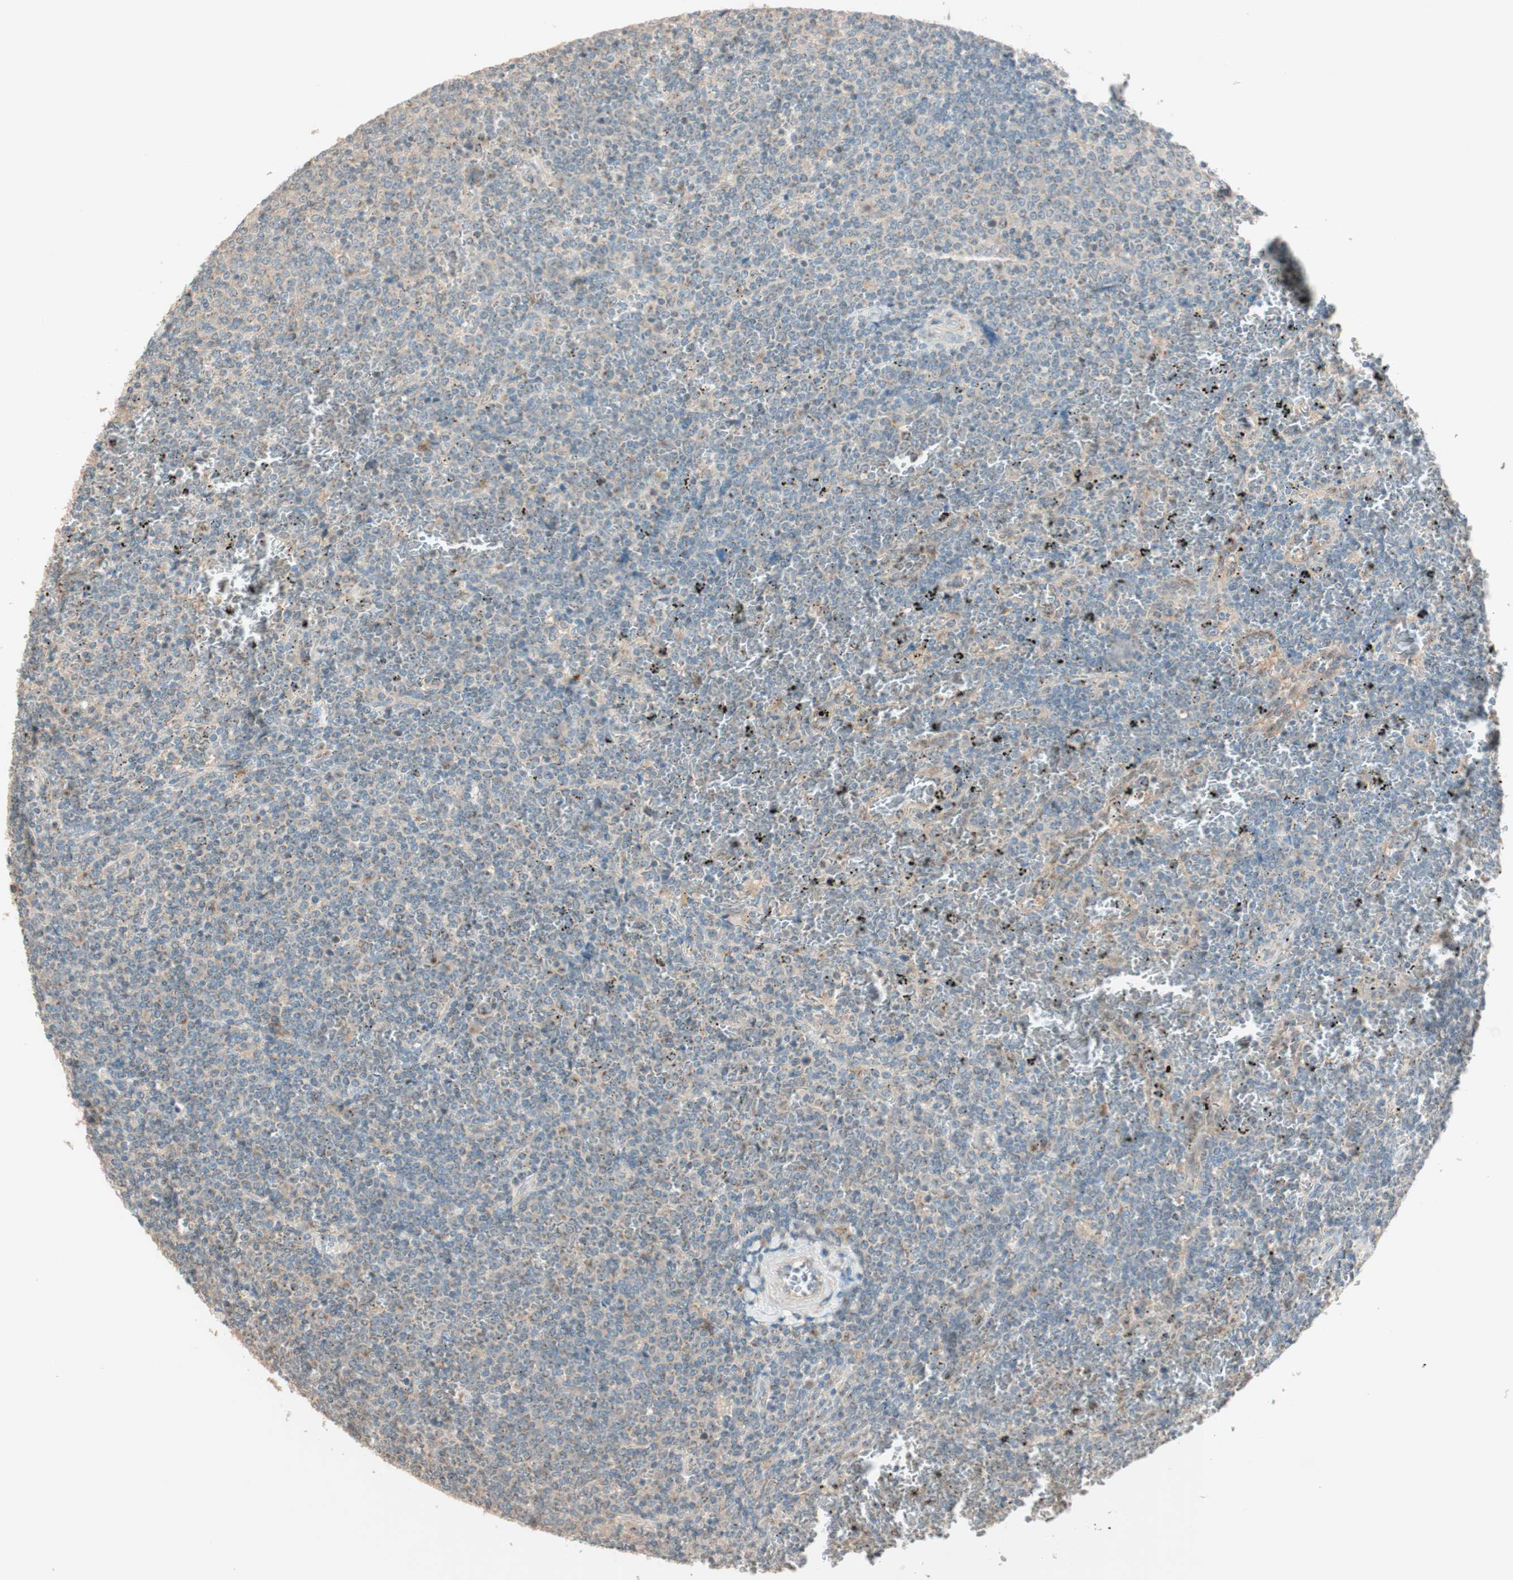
{"staining": {"intensity": "negative", "quantity": "none", "location": "none"}, "tissue": "lymphoma", "cell_type": "Tumor cells", "image_type": "cancer", "snomed": [{"axis": "morphology", "description": "Malignant lymphoma, non-Hodgkin's type, Low grade"}, {"axis": "topography", "description": "Spleen"}], "caption": "The immunohistochemistry (IHC) image has no significant positivity in tumor cells of lymphoma tissue.", "gene": "SEC16A", "patient": {"sex": "female", "age": 77}}